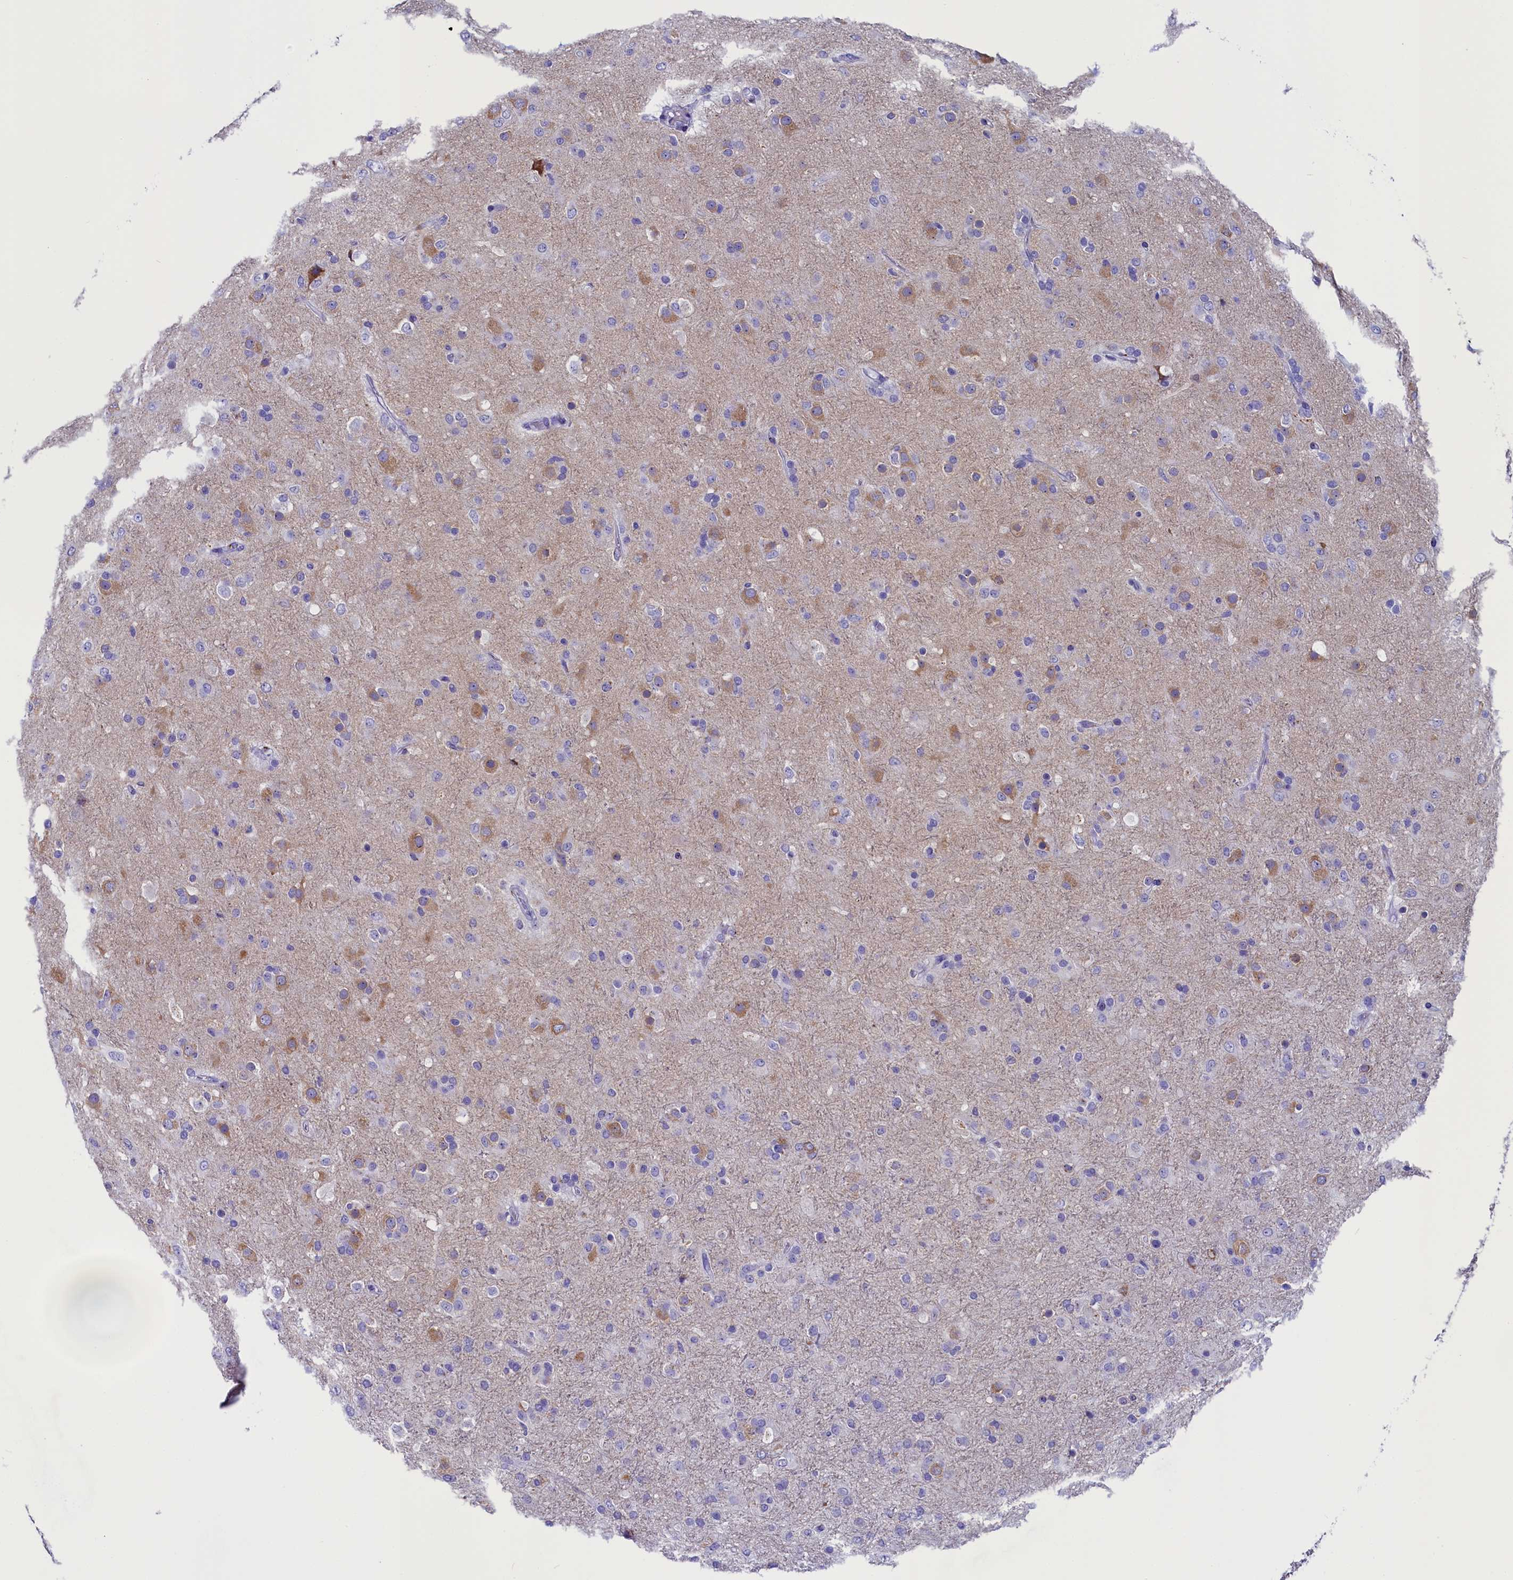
{"staining": {"intensity": "negative", "quantity": "none", "location": "none"}, "tissue": "glioma", "cell_type": "Tumor cells", "image_type": "cancer", "snomed": [{"axis": "morphology", "description": "Glioma, malignant, Low grade"}, {"axis": "topography", "description": "Brain"}], "caption": "High magnification brightfield microscopy of glioma stained with DAB (brown) and counterstained with hematoxylin (blue): tumor cells show no significant expression.", "gene": "AP3B2", "patient": {"sex": "male", "age": 65}}